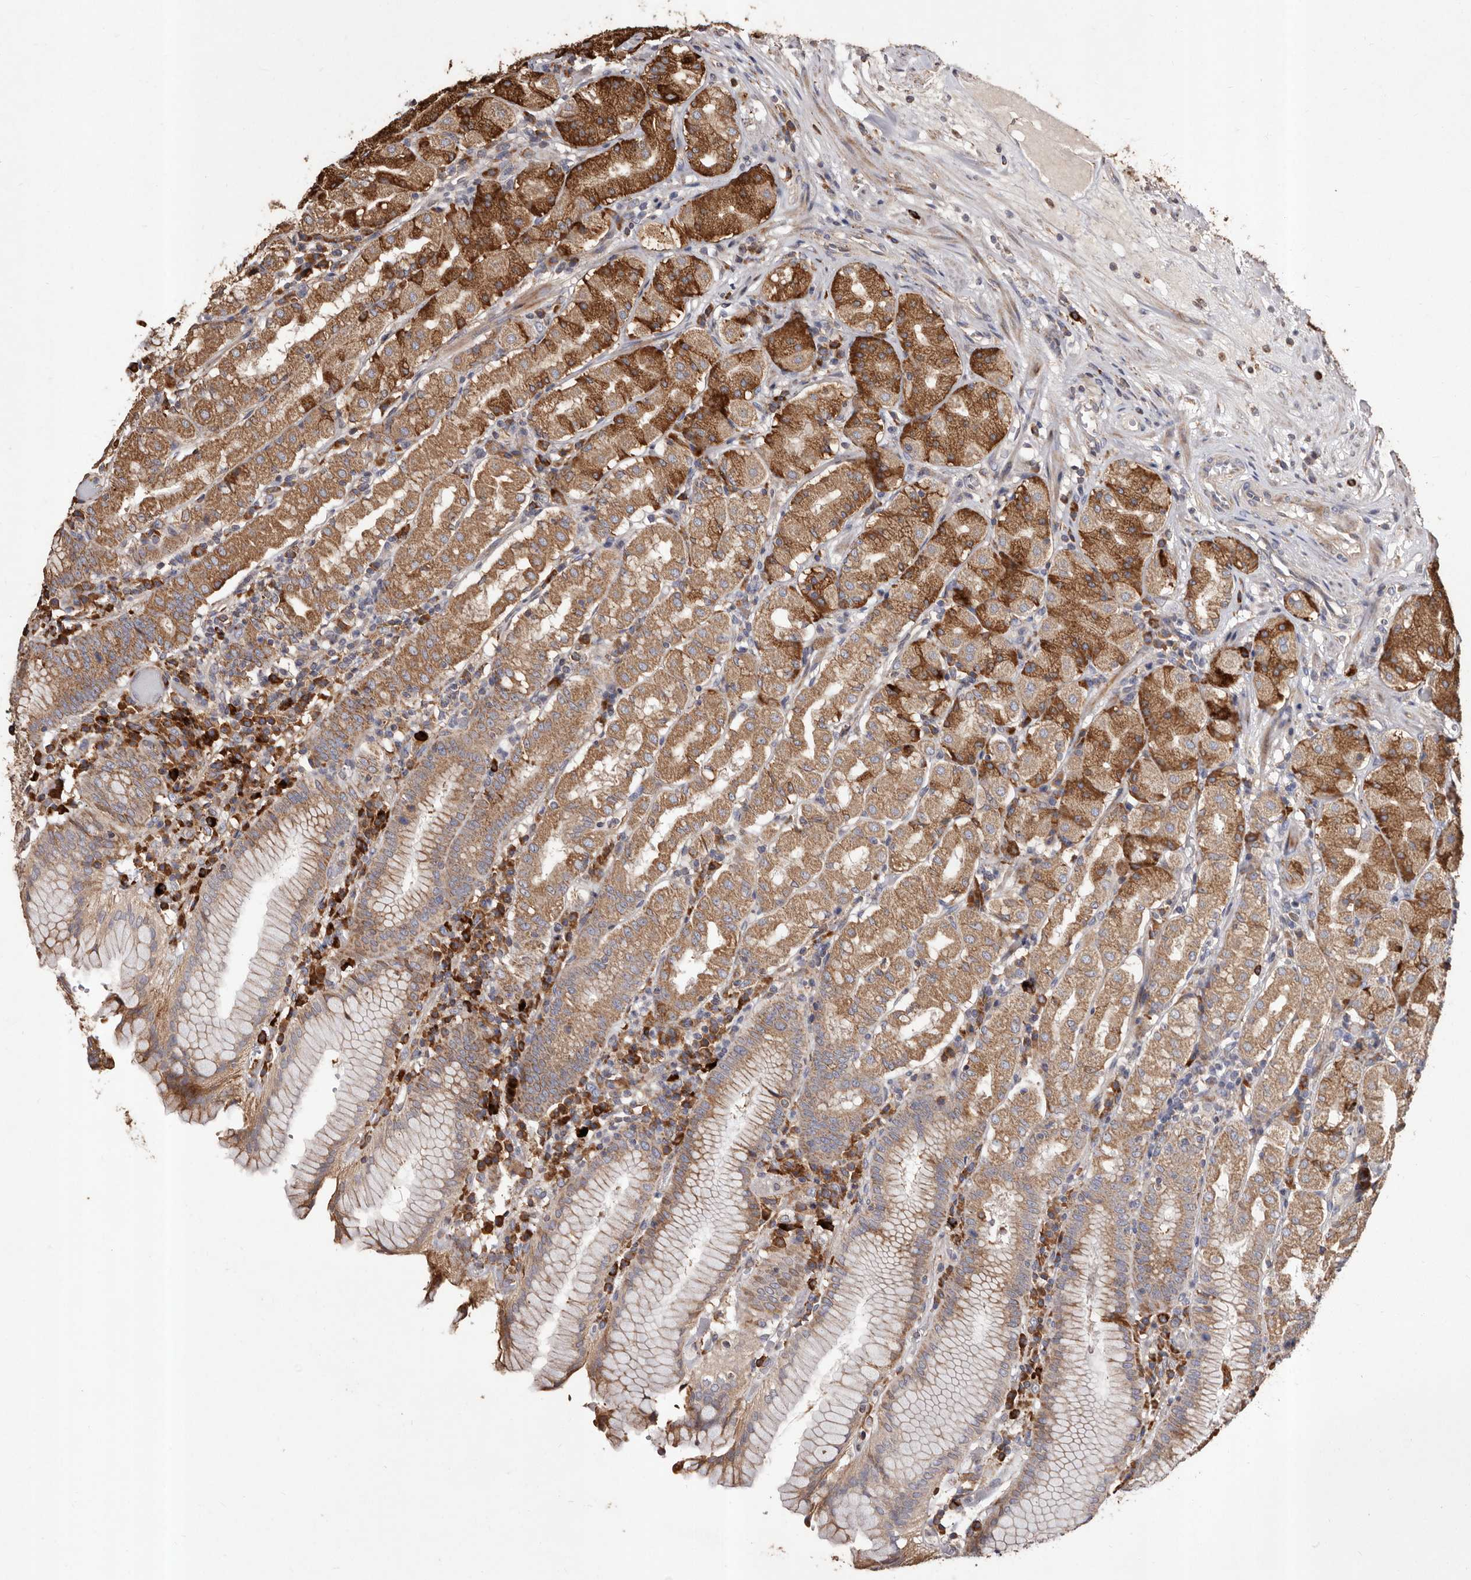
{"staining": {"intensity": "moderate", "quantity": ">75%", "location": "cytoplasmic/membranous"}, "tissue": "stomach", "cell_type": "Glandular cells", "image_type": "normal", "snomed": [{"axis": "morphology", "description": "Normal tissue, NOS"}, {"axis": "topography", "description": "Stomach"}, {"axis": "topography", "description": "Stomach, lower"}], "caption": "IHC staining of benign stomach, which reveals medium levels of moderate cytoplasmic/membranous expression in approximately >75% of glandular cells indicating moderate cytoplasmic/membranous protein expression. The staining was performed using DAB (3,3'-diaminobenzidine) (brown) for protein detection and nuclei were counterstained in hematoxylin (blue).", "gene": "STEAP2", "patient": {"sex": "female", "age": 56}}